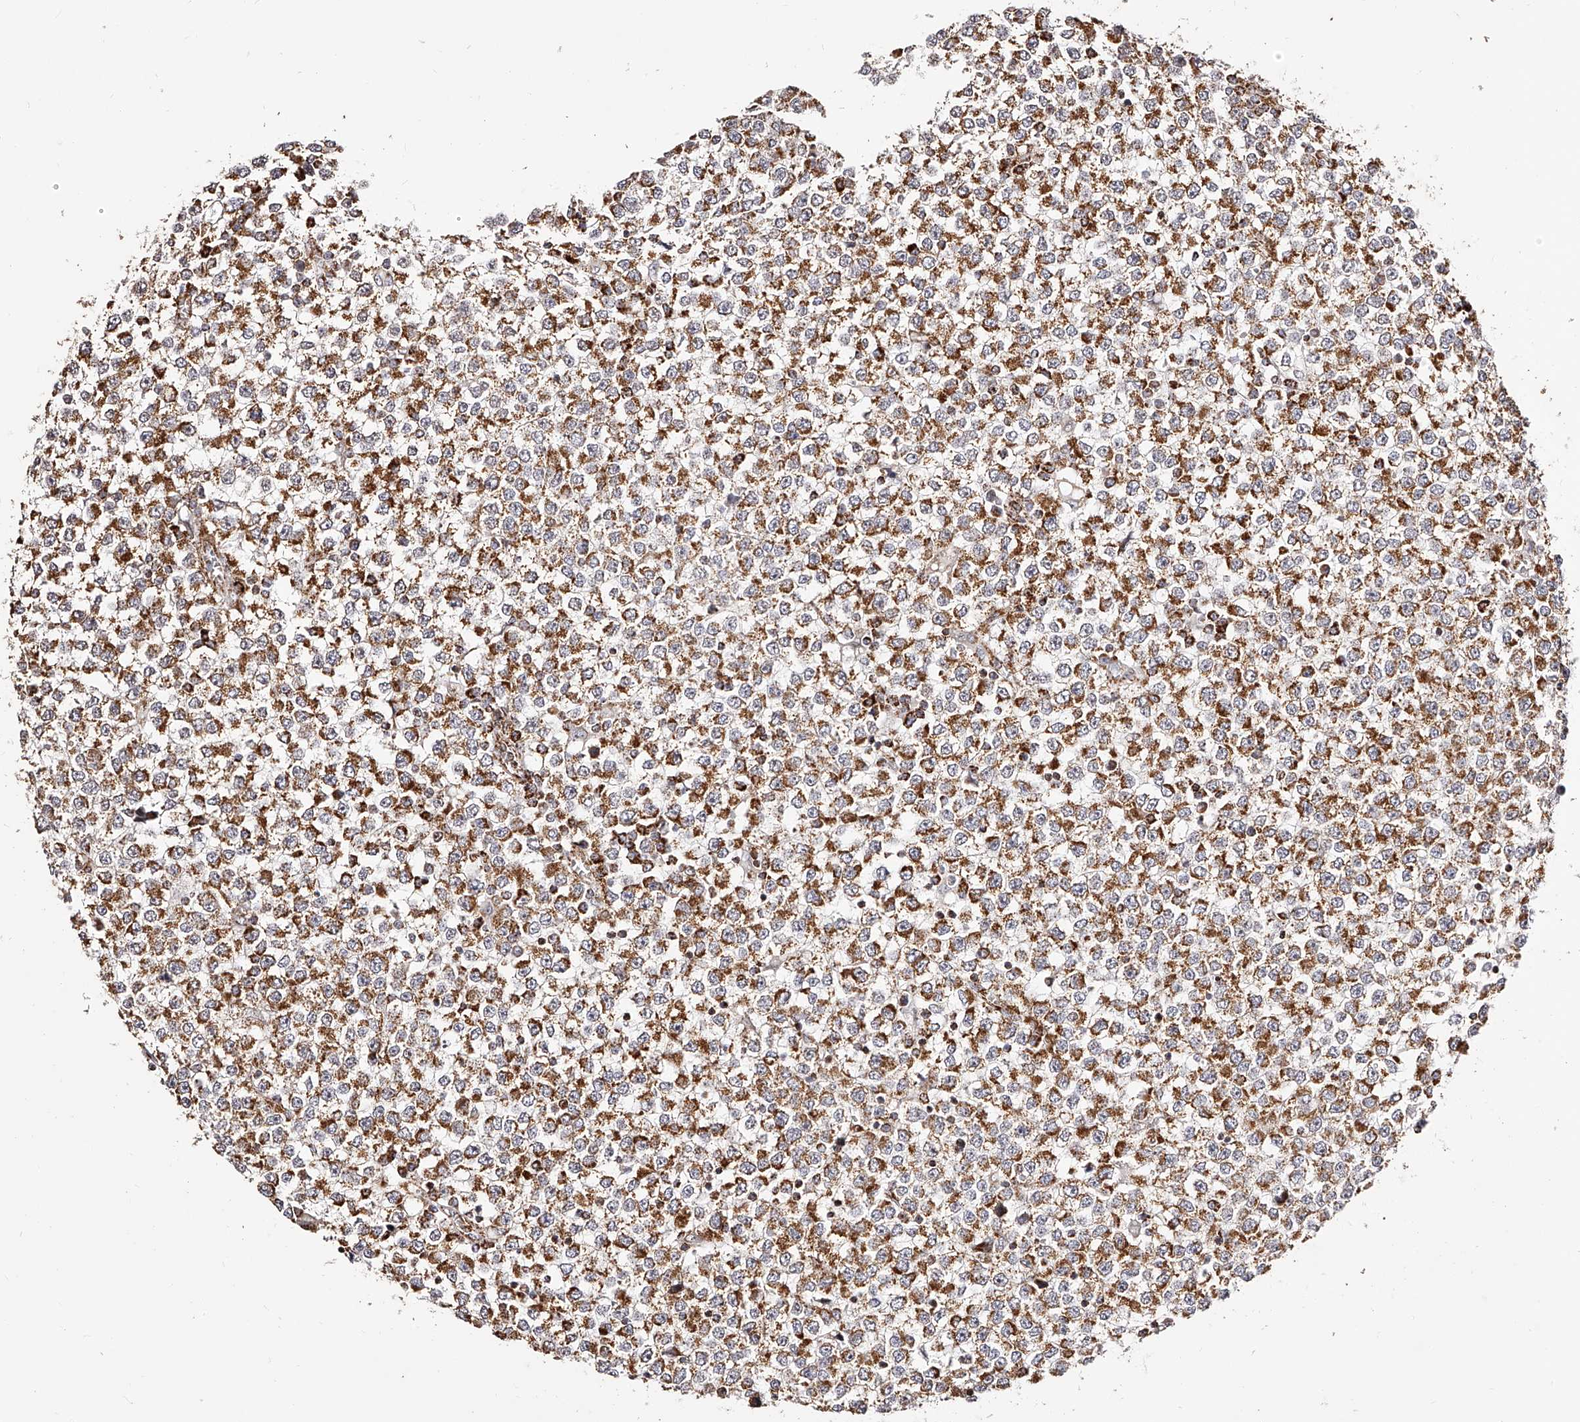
{"staining": {"intensity": "strong", "quantity": ">75%", "location": "cytoplasmic/membranous"}, "tissue": "testis cancer", "cell_type": "Tumor cells", "image_type": "cancer", "snomed": [{"axis": "morphology", "description": "Seminoma, NOS"}, {"axis": "topography", "description": "Testis"}], "caption": "Protein staining shows strong cytoplasmic/membranous staining in about >75% of tumor cells in testis cancer. The protein of interest is stained brown, and the nuclei are stained in blue (DAB IHC with brightfield microscopy, high magnification).", "gene": "NDUFV3", "patient": {"sex": "male", "age": 65}}